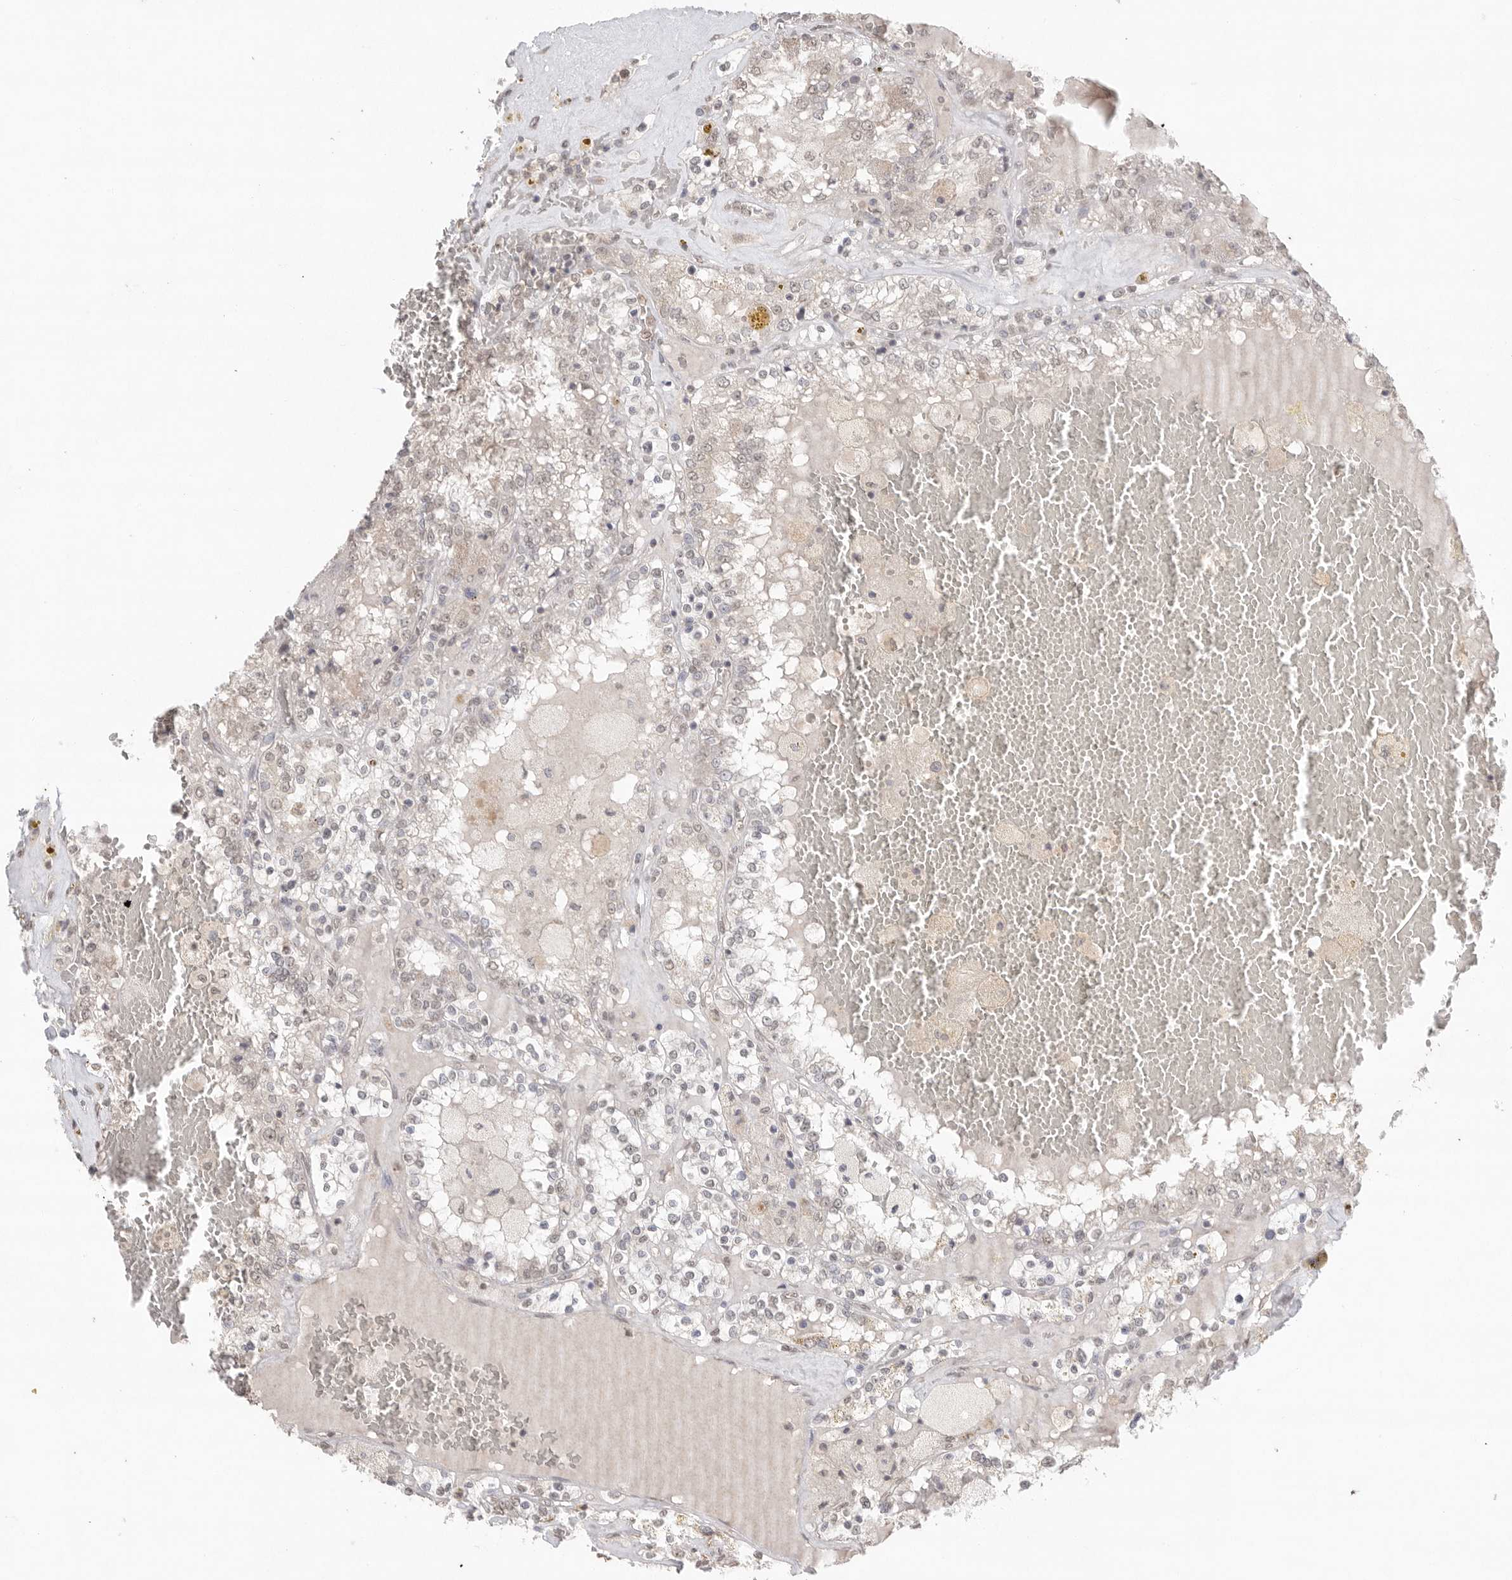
{"staining": {"intensity": "weak", "quantity": "<25%", "location": "nuclear"}, "tissue": "renal cancer", "cell_type": "Tumor cells", "image_type": "cancer", "snomed": [{"axis": "morphology", "description": "Adenocarcinoma, NOS"}, {"axis": "topography", "description": "Kidney"}], "caption": "Protein analysis of renal cancer (adenocarcinoma) reveals no significant expression in tumor cells.", "gene": "KLK5", "patient": {"sex": "female", "age": 56}}